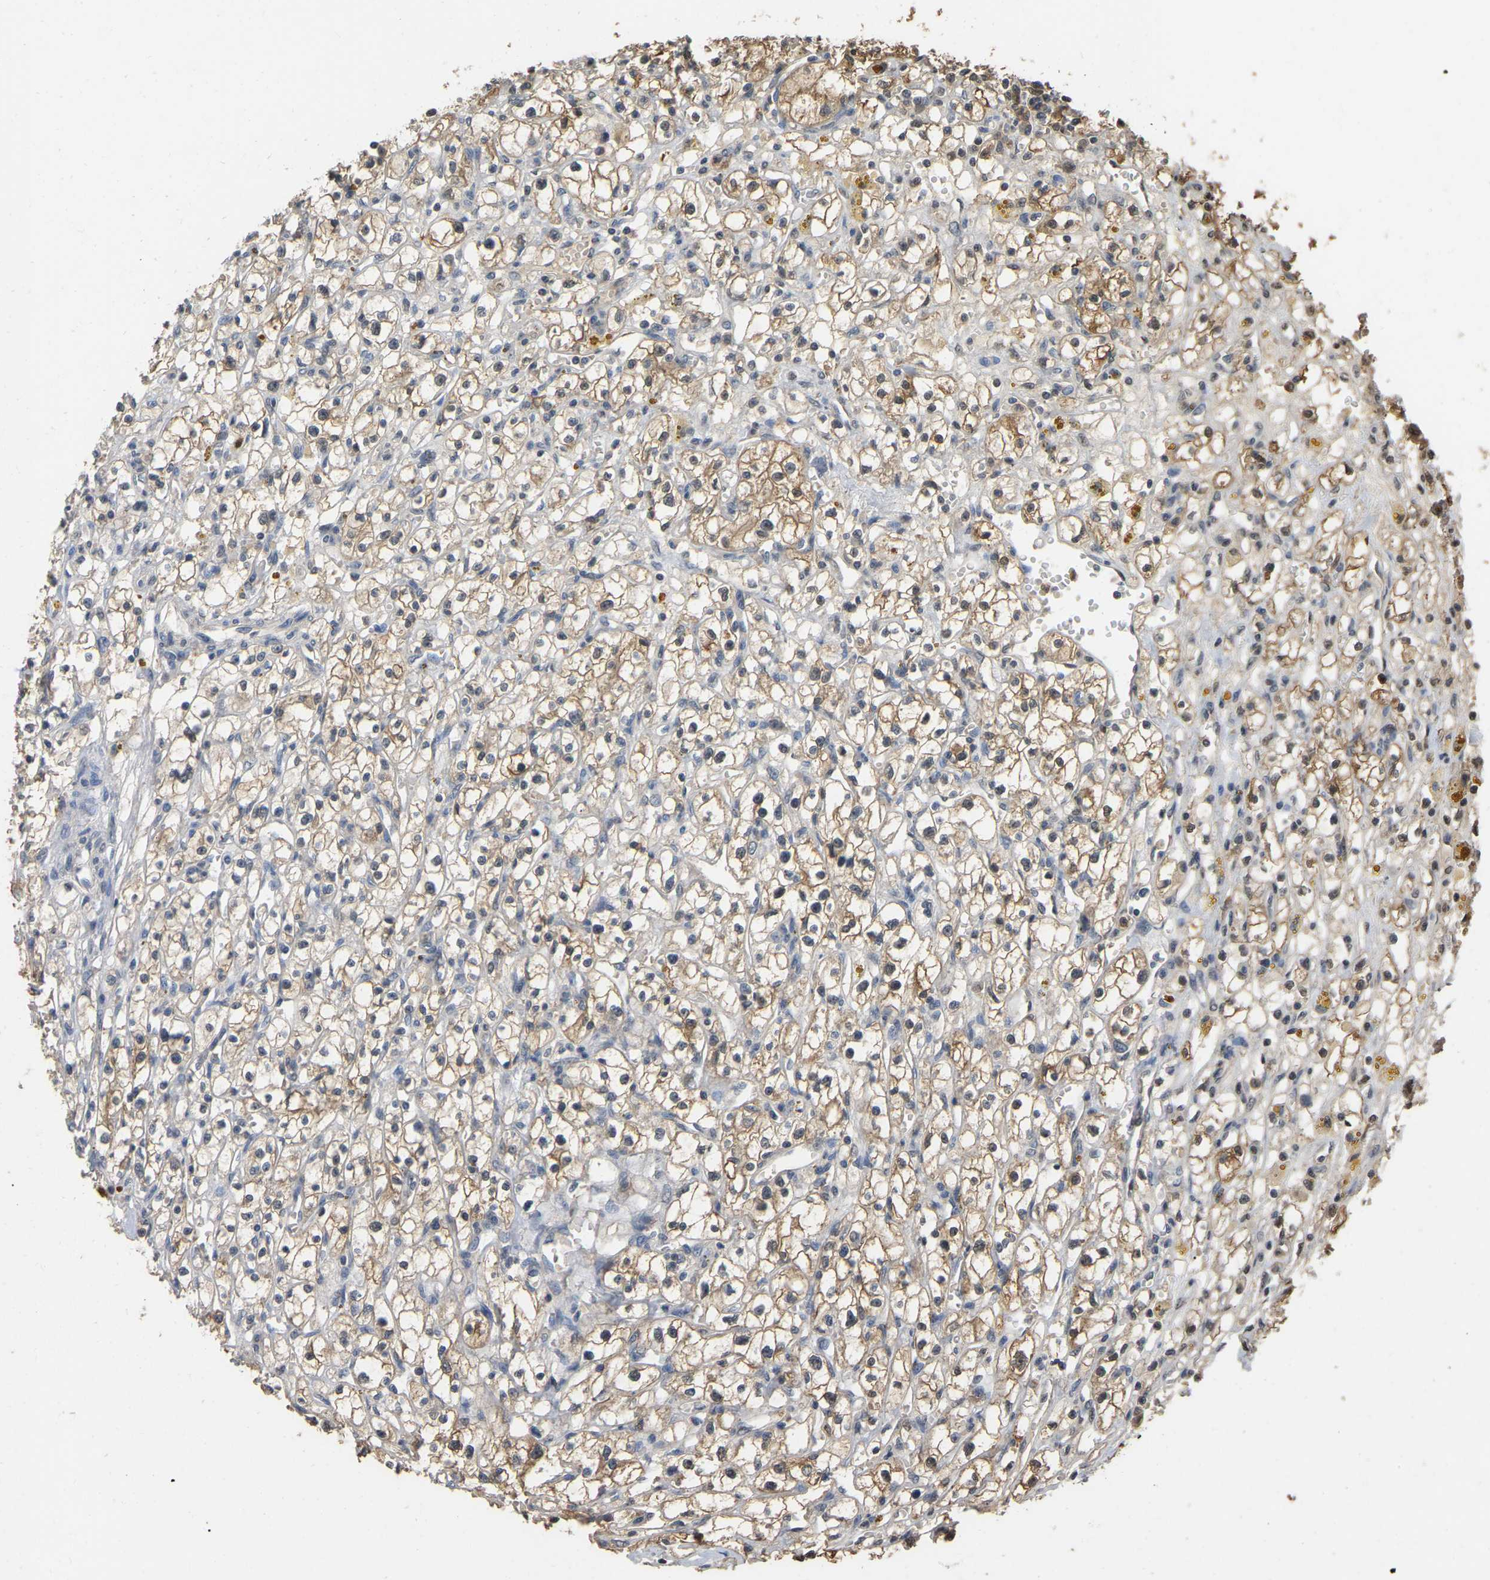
{"staining": {"intensity": "moderate", "quantity": "25%-75%", "location": "cytoplasmic/membranous"}, "tissue": "renal cancer", "cell_type": "Tumor cells", "image_type": "cancer", "snomed": [{"axis": "morphology", "description": "Adenocarcinoma, NOS"}, {"axis": "topography", "description": "Kidney"}], "caption": "Renal adenocarcinoma was stained to show a protein in brown. There is medium levels of moderate cytoplasmic/membranous staining in approximately 25%-75% of tumor cells. (DAB IHC with brightfield microscopy, high magnification).", "gene": "FAM219A", "patient": {"sex": "male", "age": 56}}